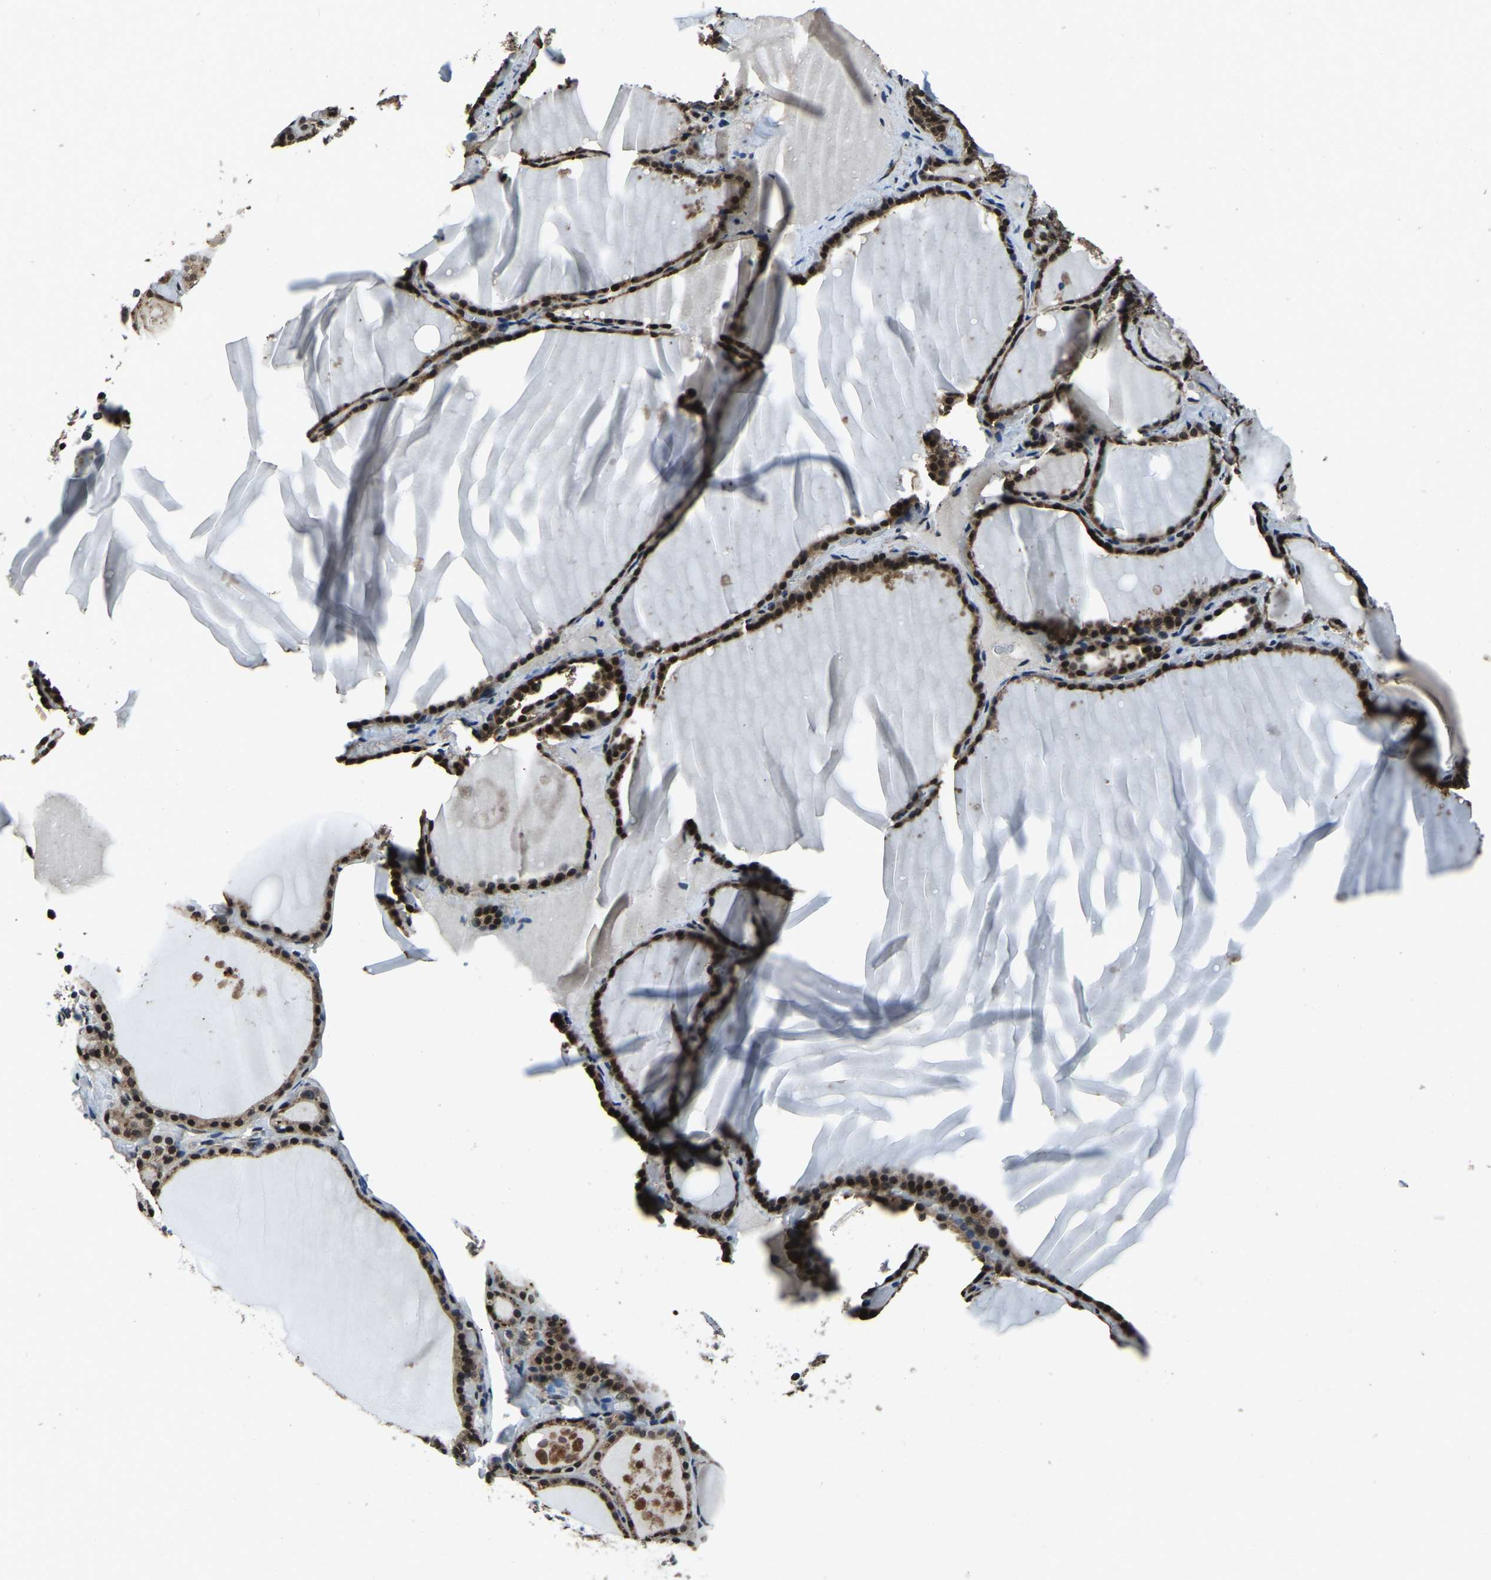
{"staining": {"intensity": "moderate", "quantity": ">75%", "location": "cytoplasmic/membranous,nuclear"}, "tissue": "thyroid gland", "cell_type": "Glandular cells", "image_type": "normal", "snomed": [{"axis": "morphology", "description": "Normal tissue, NOS"}, {"axis": "topography", "description": "Thyroid gland"}], "caption": "Glandular cells demonstrate moderate cytoplasmic/membranous,nuclear staining in approximately >75% of cells in normal thyroid gland. (Brightfield microscopy of DAB IHC at high magnification).", "gene": "ANKIB1", "patient": {"sex": "male", "age": 56}}